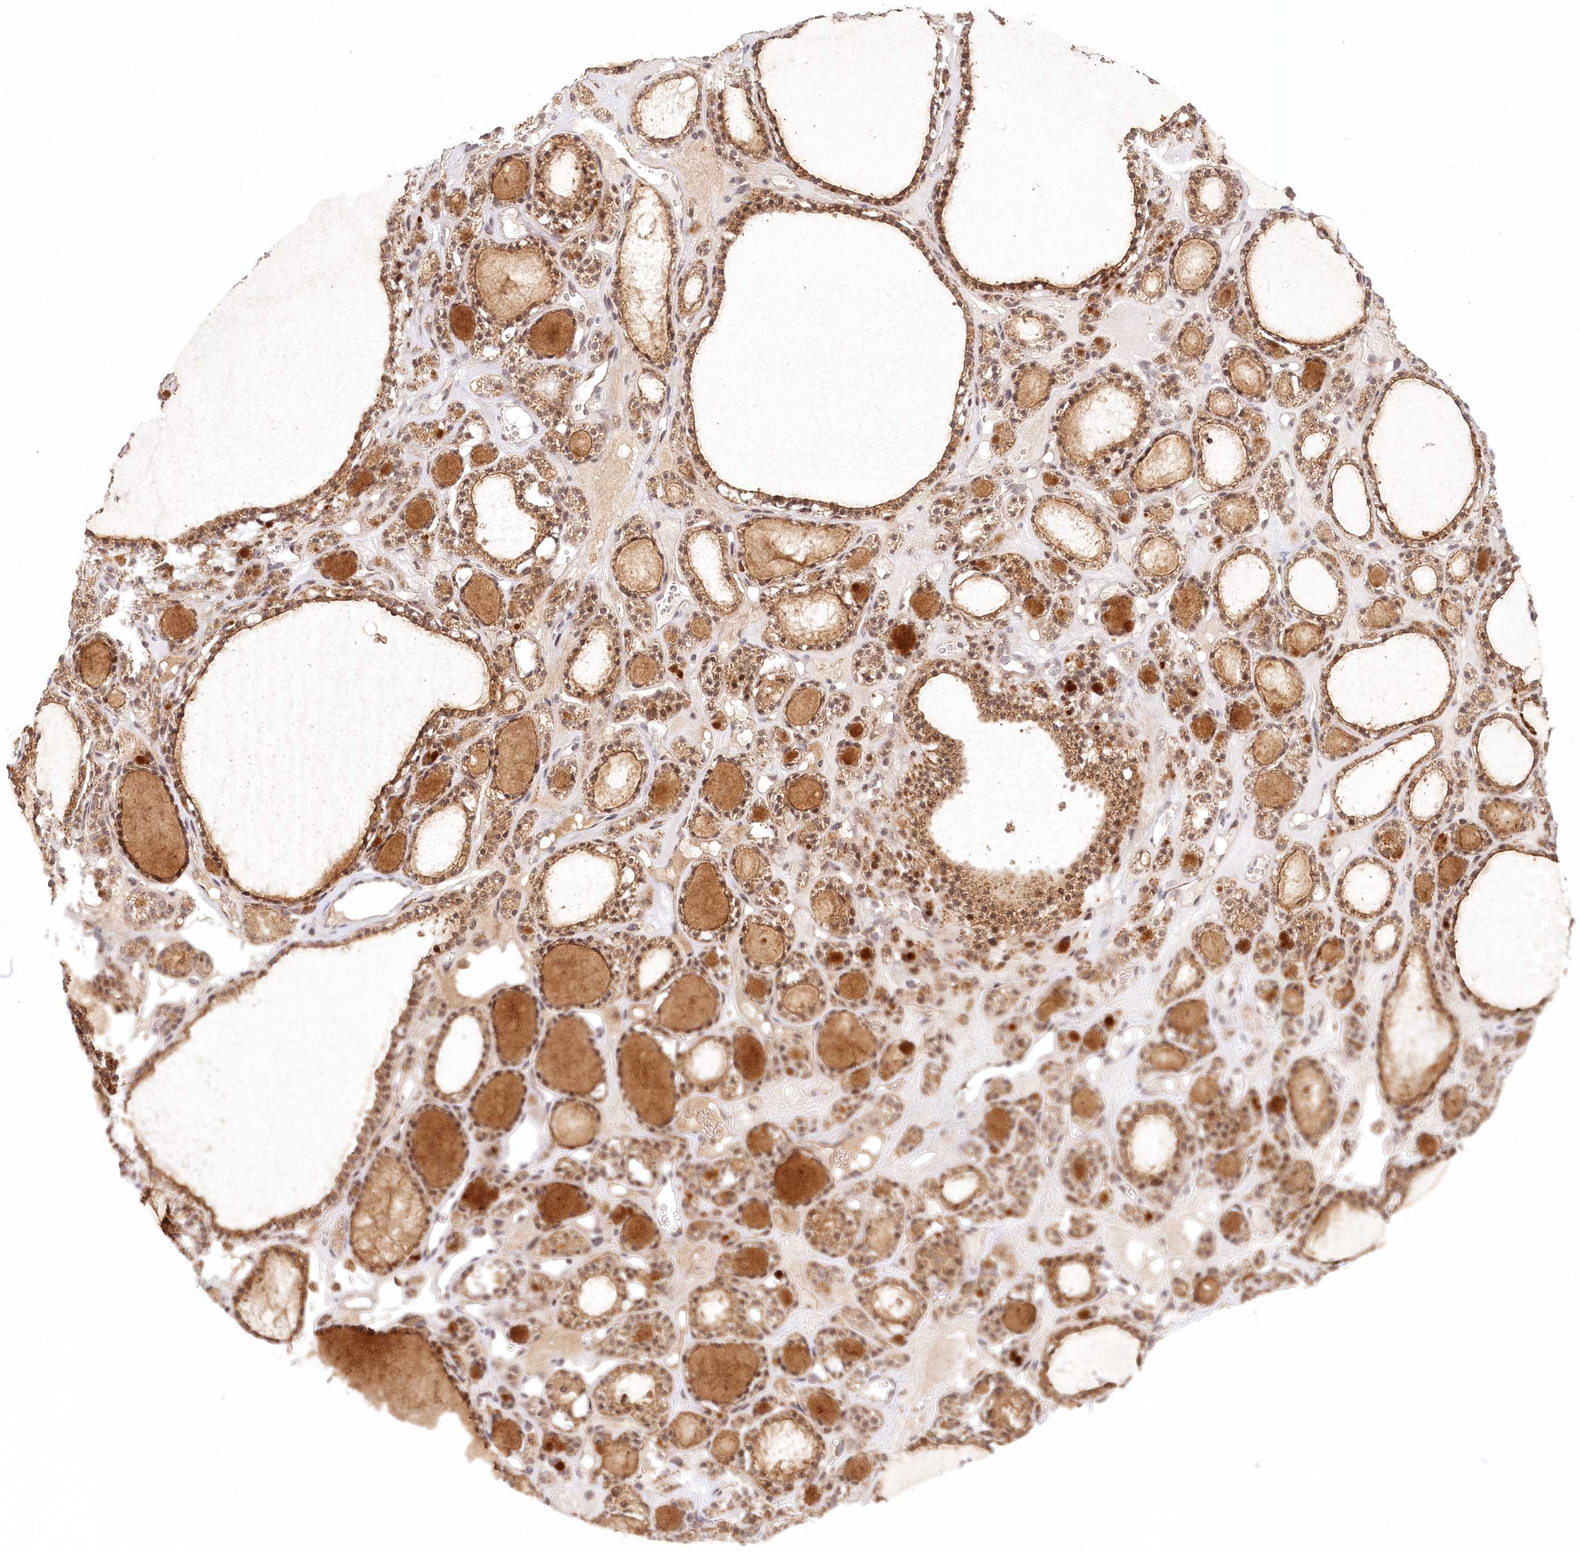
{"staining": {"intensity": "moderate", "quantity": ">75%", "location": "cytoplasmic/membranous,nuclear"}, "tissue": "thyroid gland", "cell_type": "Glandular cells", "image_type": "normal", "snomed": [{"axis": "morphology", "description": "Normal tissue, NOS"}, {"axis": "topography", "description": "Thyroid gland"}], "caption": "Brown immunohistochemical staining in unremarkable thyroid gland shows moderate cytoplasmic/membranous,nuclear positivity in approximately >75% of glandular cells.", "gene": "RTN4IP1", "patient": {"sex": "female", "age": 28}}